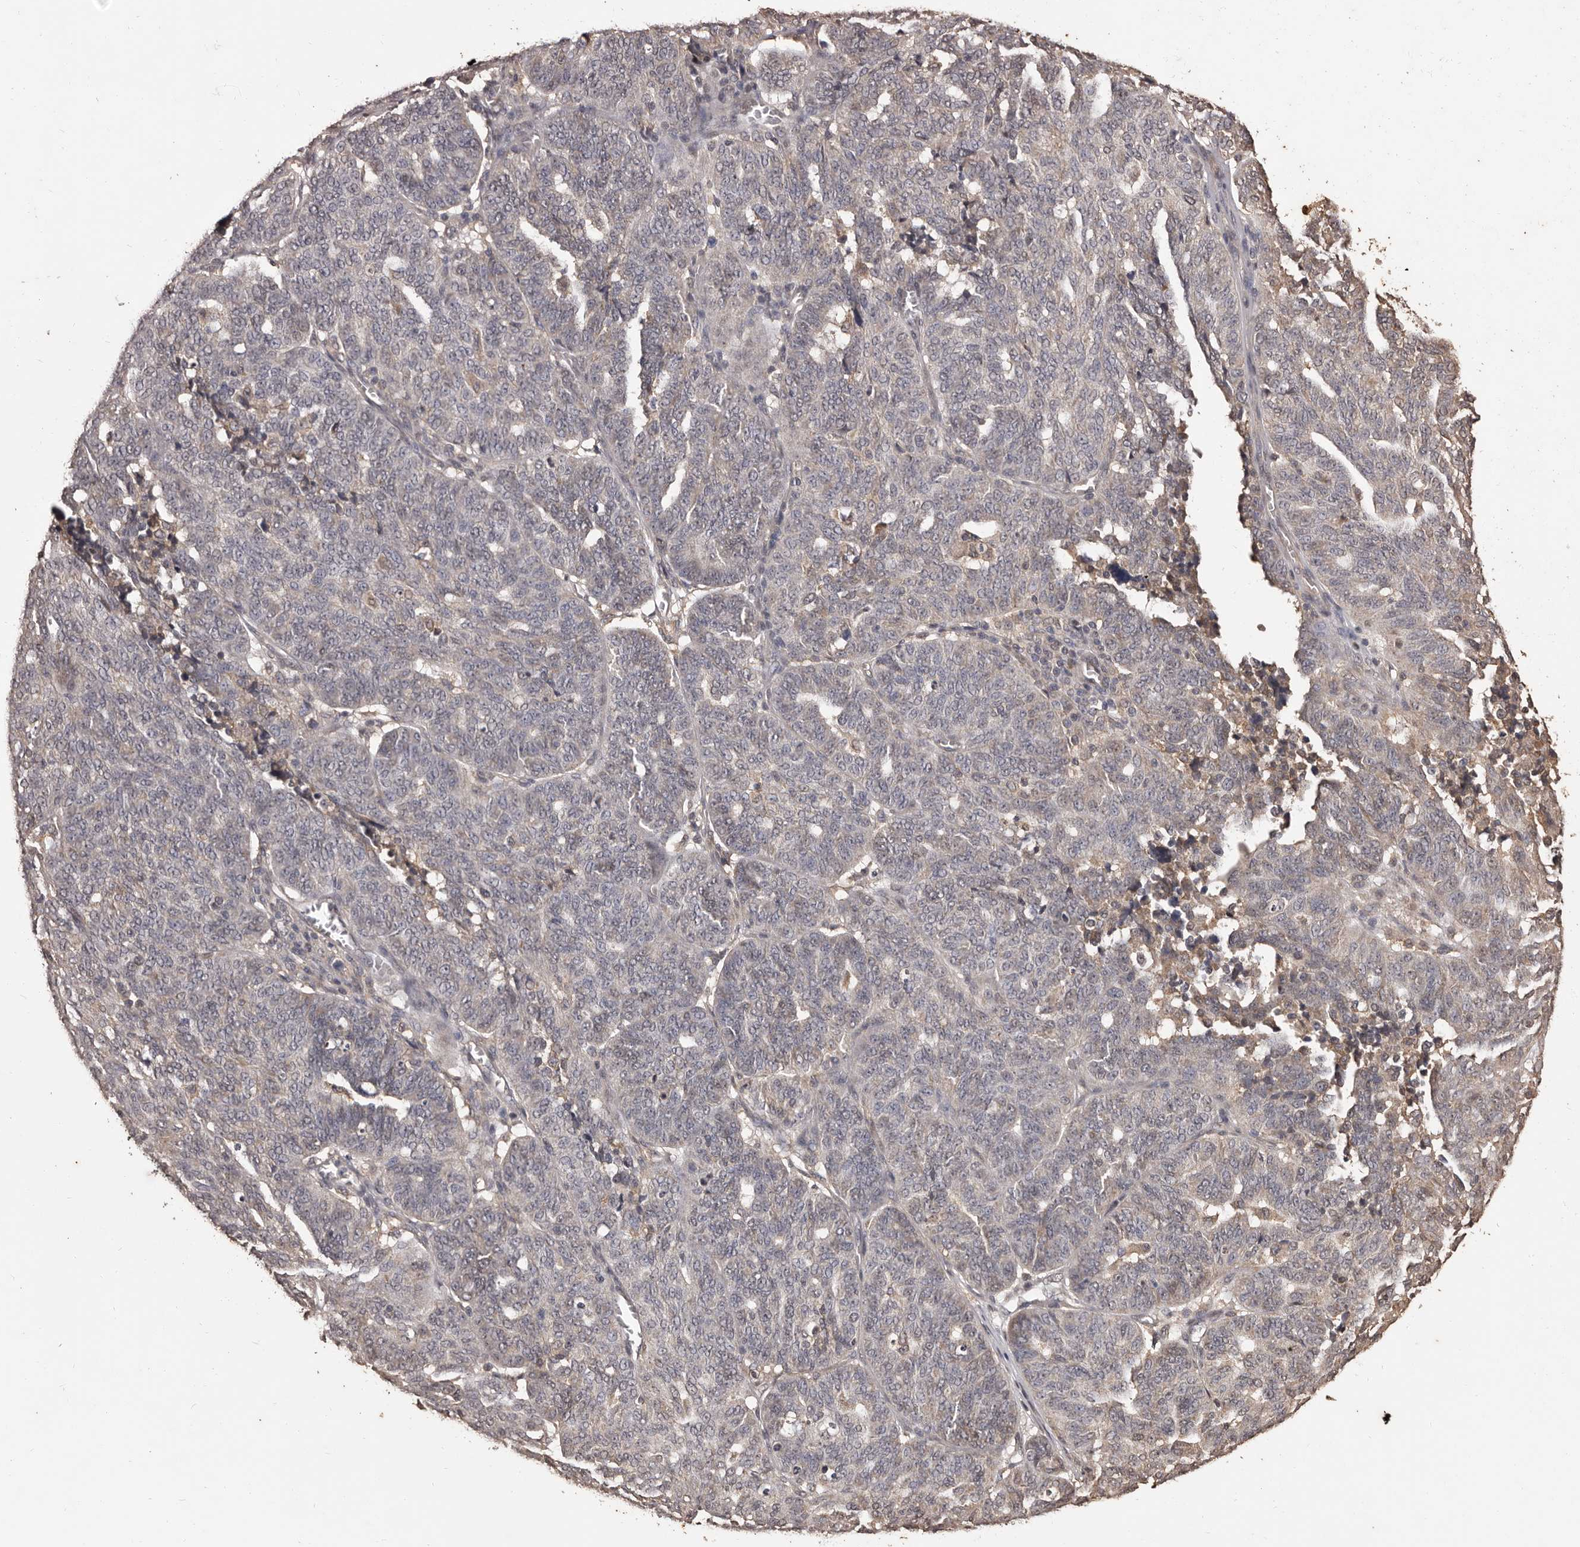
{"staining": {"intensity": "weak", "quantity": "<25%", "location": "cytoplasmic/membranous"}, "tissue": "ovarian cancer", "cell_type": "Tumor cells", "image_type": "cancer", "snomed": [{"axis": "morphology", "description": "Cystadenocarcinoma, serous, NOS"}, {"axis": "topography", "description": "Ovary"}], "caption": "Tumor cells are negative for brown protein staining in serous cystadenocarcinoma (ovarian).", "gene": "NAV1", "patient": {"sex": "female", "age": 59}}